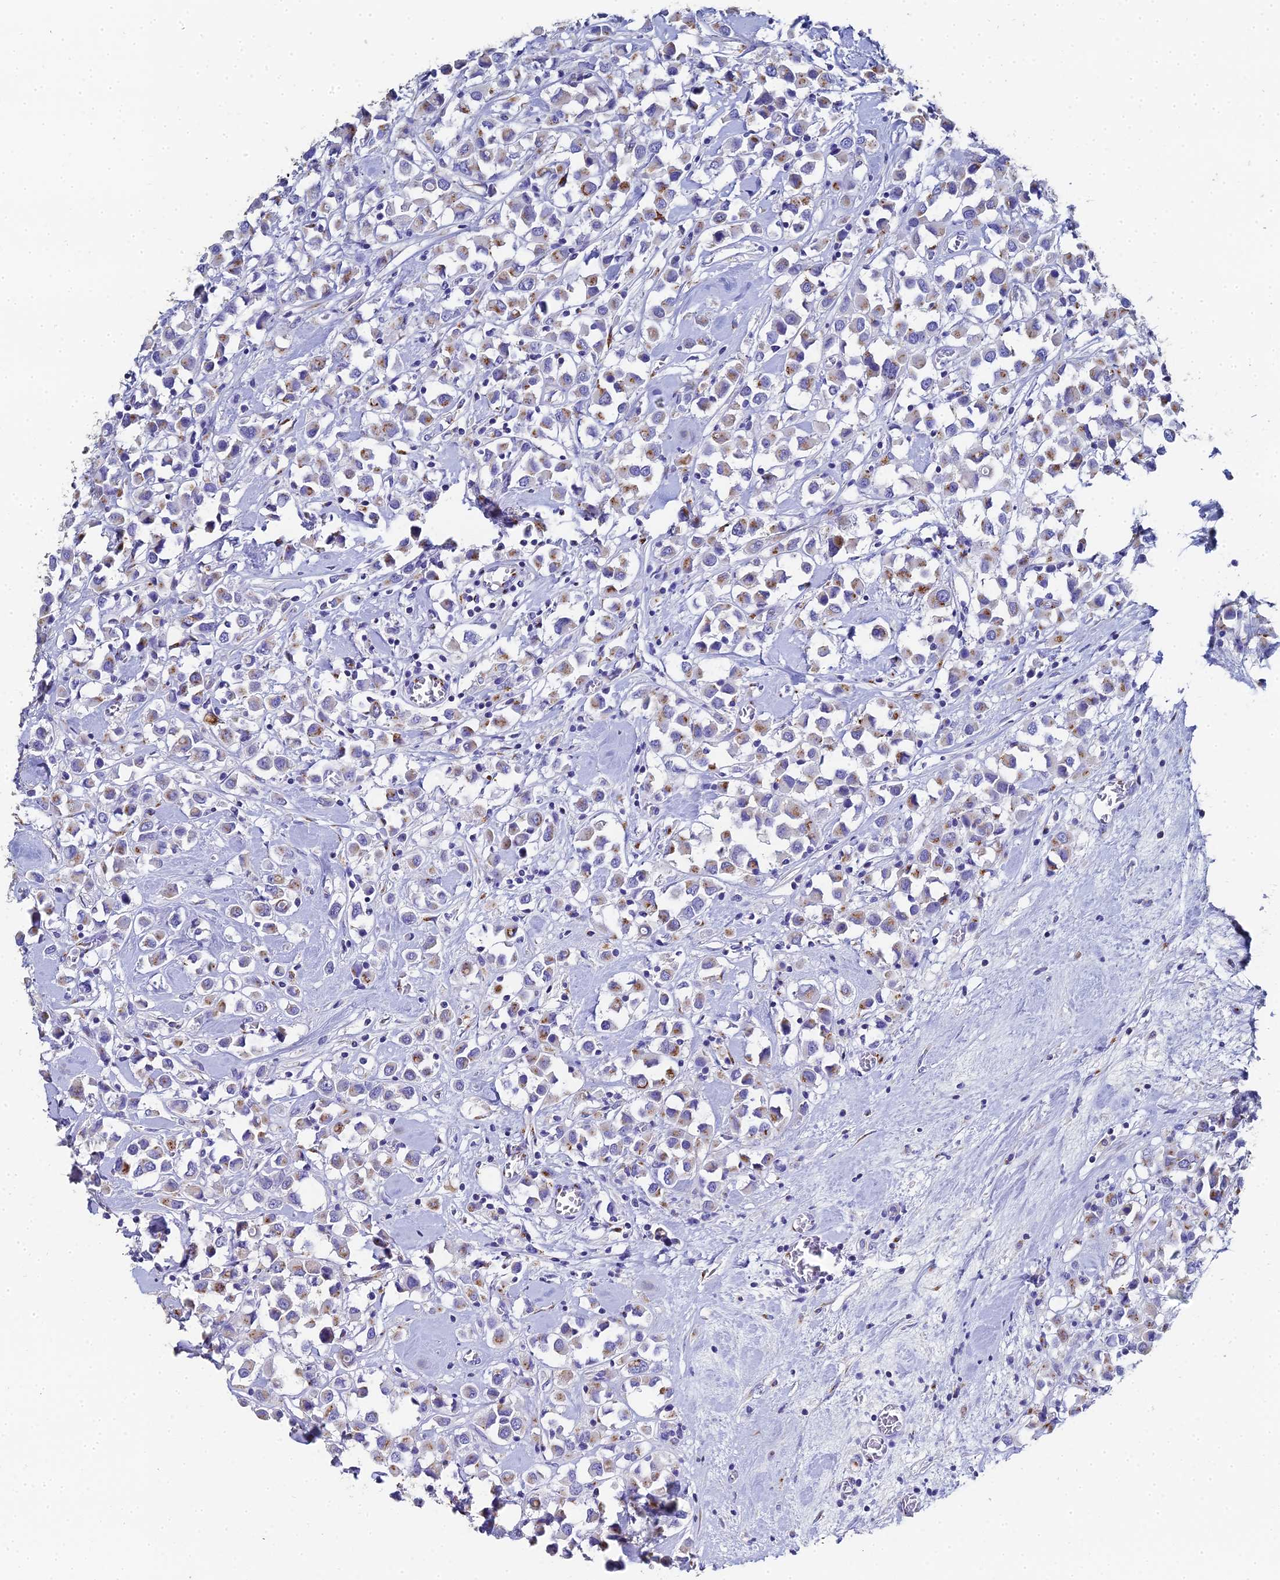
{"staining": {"intensity": "moderate", "quantity": "25%-75%", "location": "cytoplasmic/membranous"}, "tissue": "breast cancer", "cell_type": "Tumor cells", "image_type": "cancer", "snomed": [{"axis": "morphology", "description": "Duct carcinoma"}, {"axis": "topography", "description": "Breast"}], "caption": "A high-resolution photomicrograph shows IHC staining of intraductal carcinoma (breast), which exhibits moderate cytoplasmic/membranous expression in about 25%-75% of tumor cells.", "gene": "ENSG00000268674", "patient": {"sex": "female", "age": 61}}